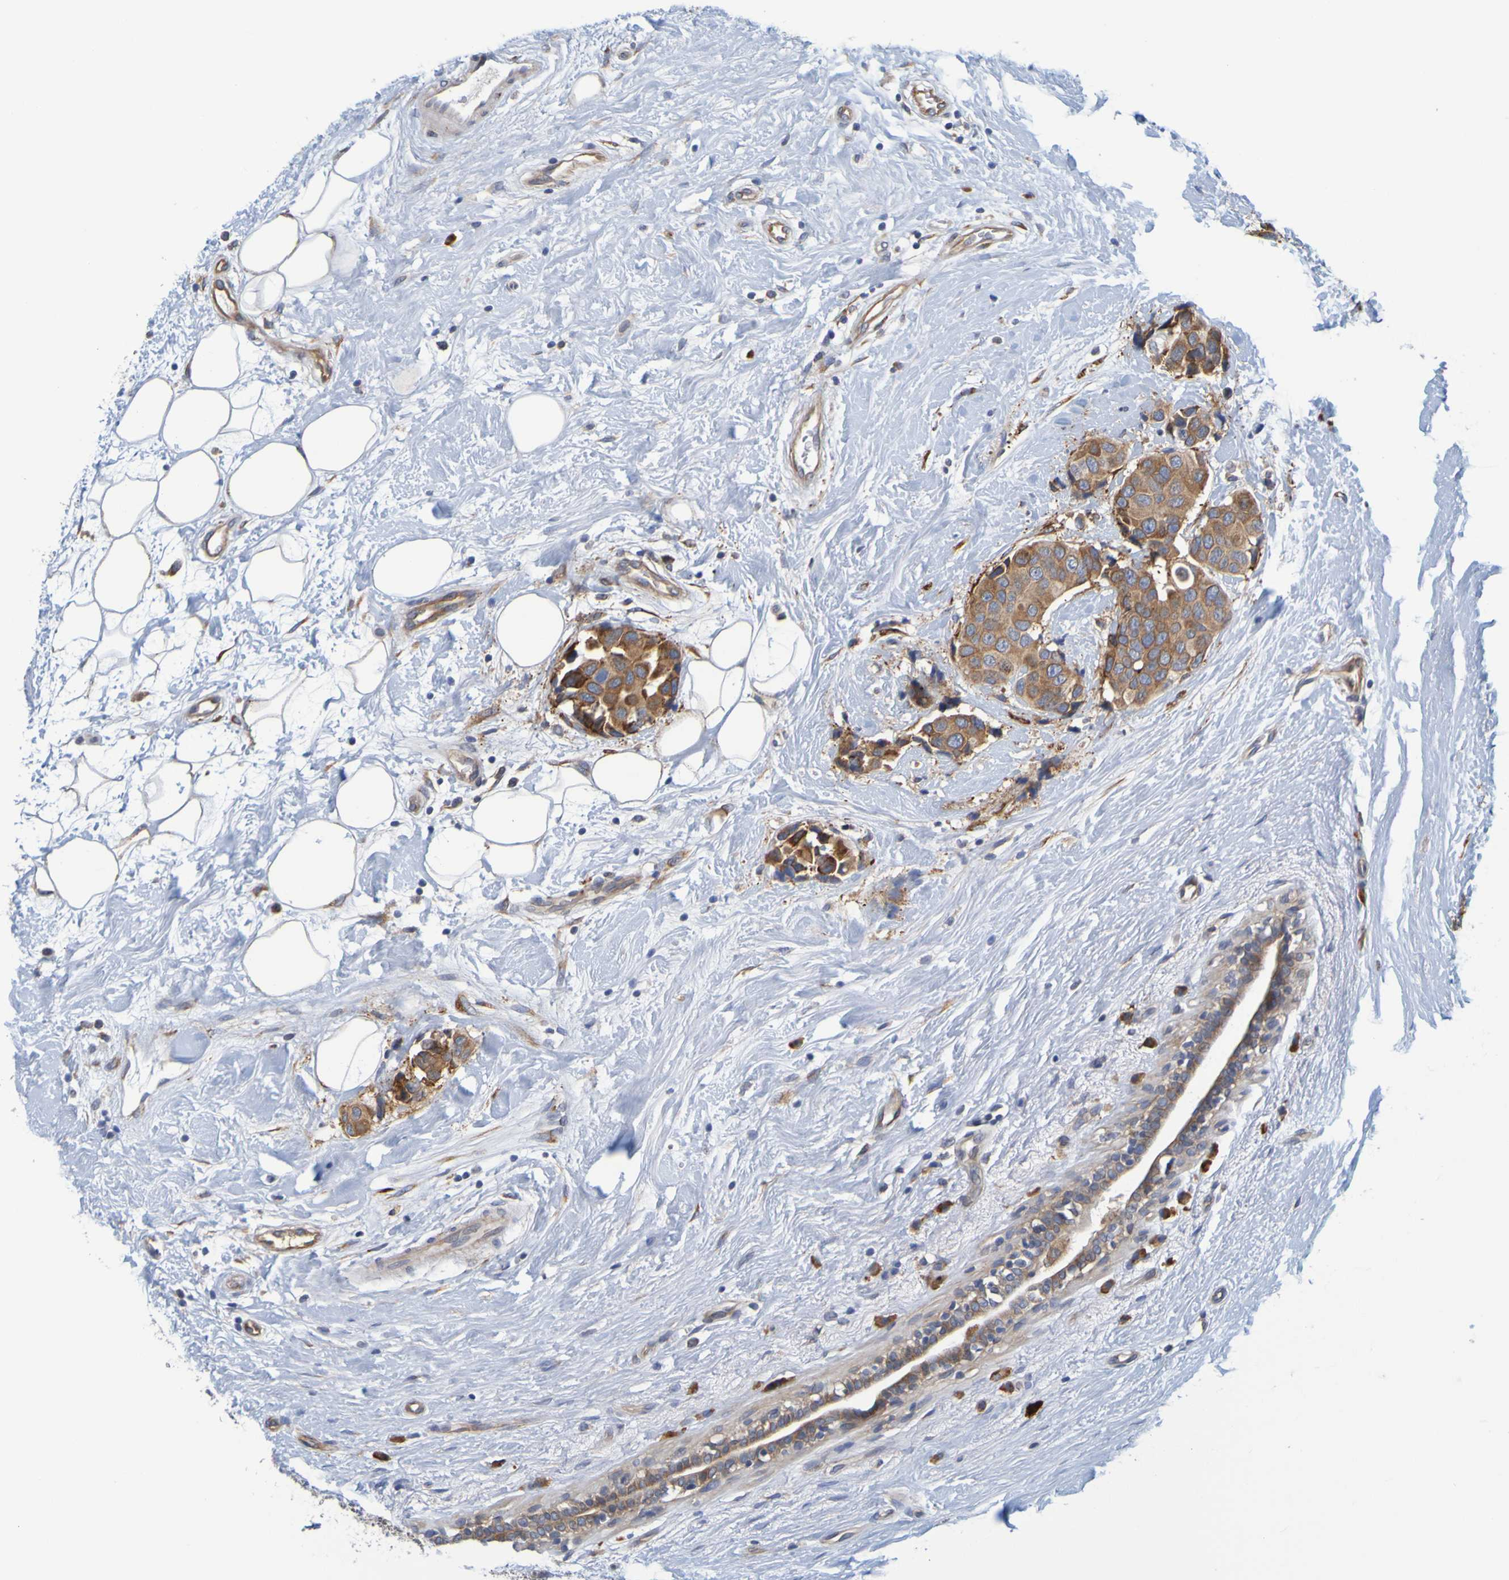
{"staining": {"intensity": "moderate", "quantity": ">75%", "location": "cytoplasmic/membranous"}, "tissue": "breast cancer", "cell_type": "Tumor cells", "image_type": "cancer", "snomed": [{"axis": "morphology", "description": "Normal tissue, NOS"}, {"axis": "morphology", "description": "Duct carcinoma"}, {"axis": "topography", "description": "Breast"}], "caption": "Human breast cancer (intraductal carcinoma) stained for a protein (brown) displays moderate cytoplasmic/membranous positive expression in approximately >75% of tumor cells.", "gene": "SIL1", "patient": {"sex": "female", "age": 39}}